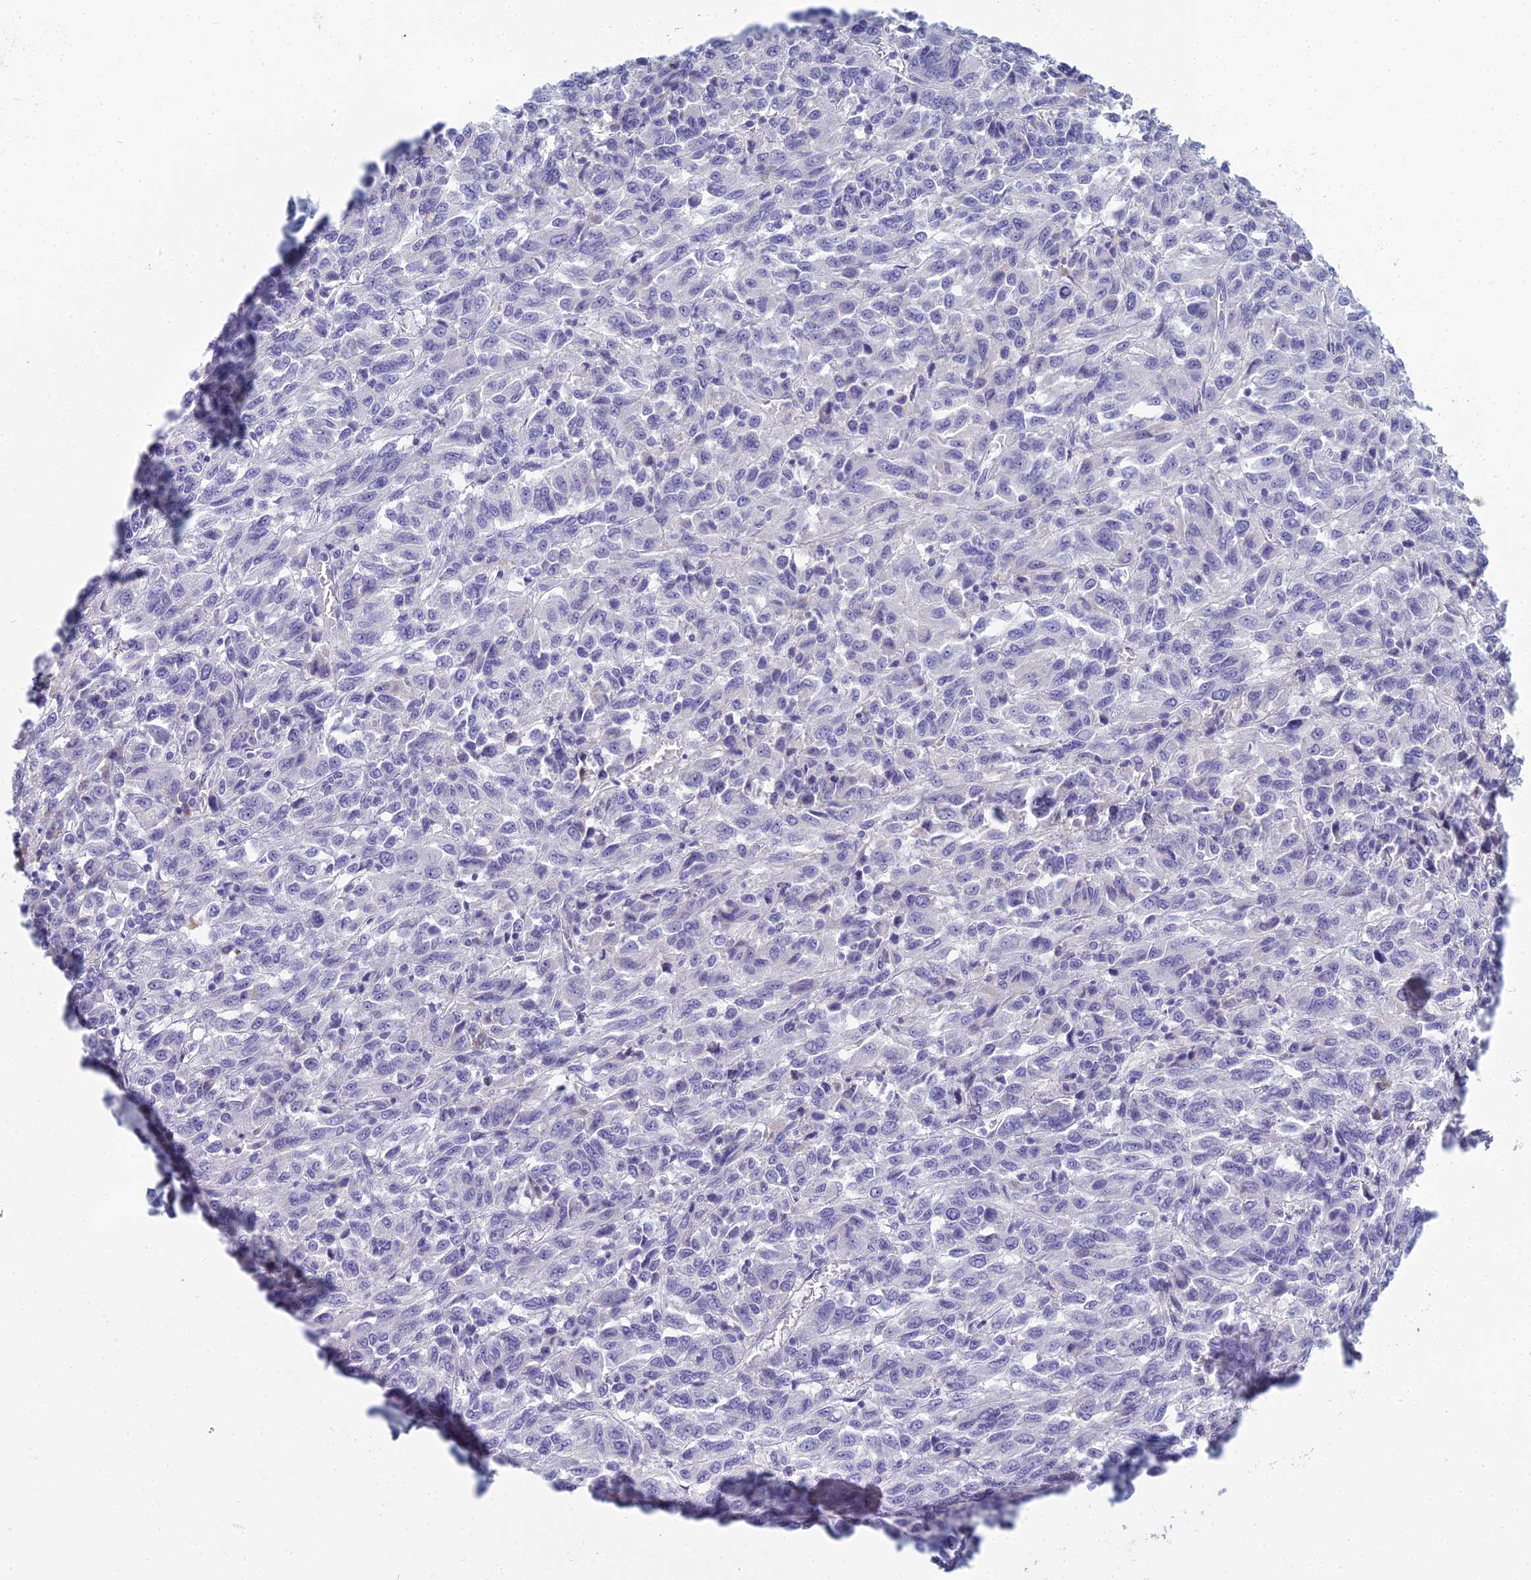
{"staining": {"intensity": "negative", "quantity": "none", "location": "none"}, "tissue": "melanoma", "cell_type": "Tumor cells", "image_type": "cancer", "snomed": [{"axis": "morphology", "description": "Malignant melanoma, Metastatic site"}, {"axis": "topography", "description": "Lung"}], "caption": "A histopathology image of malignant melanoma (metastatic site) stained for a protein demonstrates no brown staining in tumor cells. The staining is performed using DAB brown chromogen with nuclei counter-stained in using hematoxylin.", "gene": "MUC13", "patient": {"sex": "male", "age": 64}}